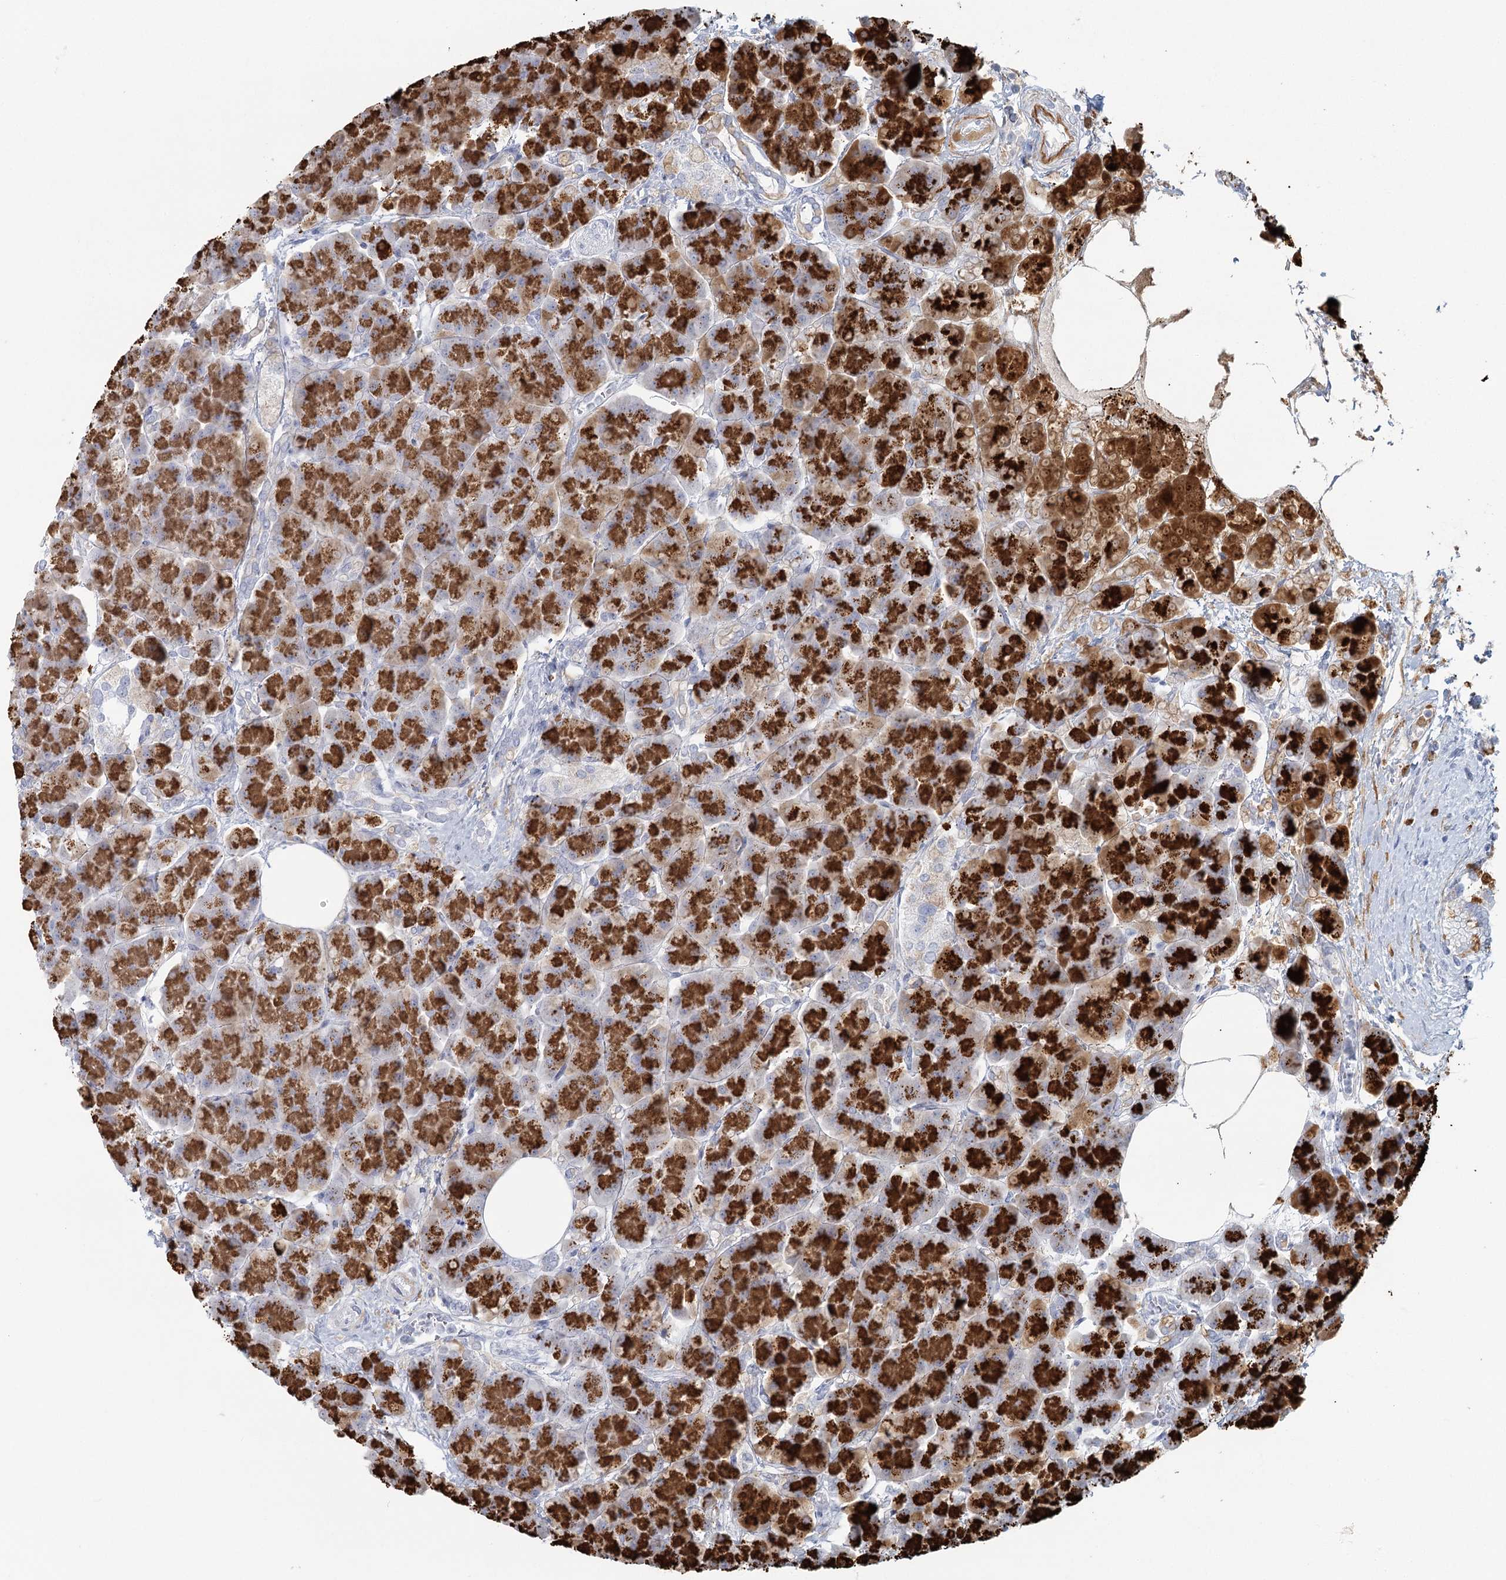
{"staining": {"intensity": "strong", "quantity": ">75%", "location": "cytoplasmic/membranous"}, "tissue": "pancreas", "cell_type": "Exocrine glandular cells", "image_type": "normal", "snomed": [{"axis": "morphology", "description": "Normal tissue, NOS"}, {"axis": "topography", "description": "Pancreas"}], "caption": "A photomicrograph of human pancreas stained for a protein displays strong cytoplasmic/membranous brown staining in exocrine glandular cells.", "gene": "BPHL", "patient": {"sex": "female", "age": 70}}